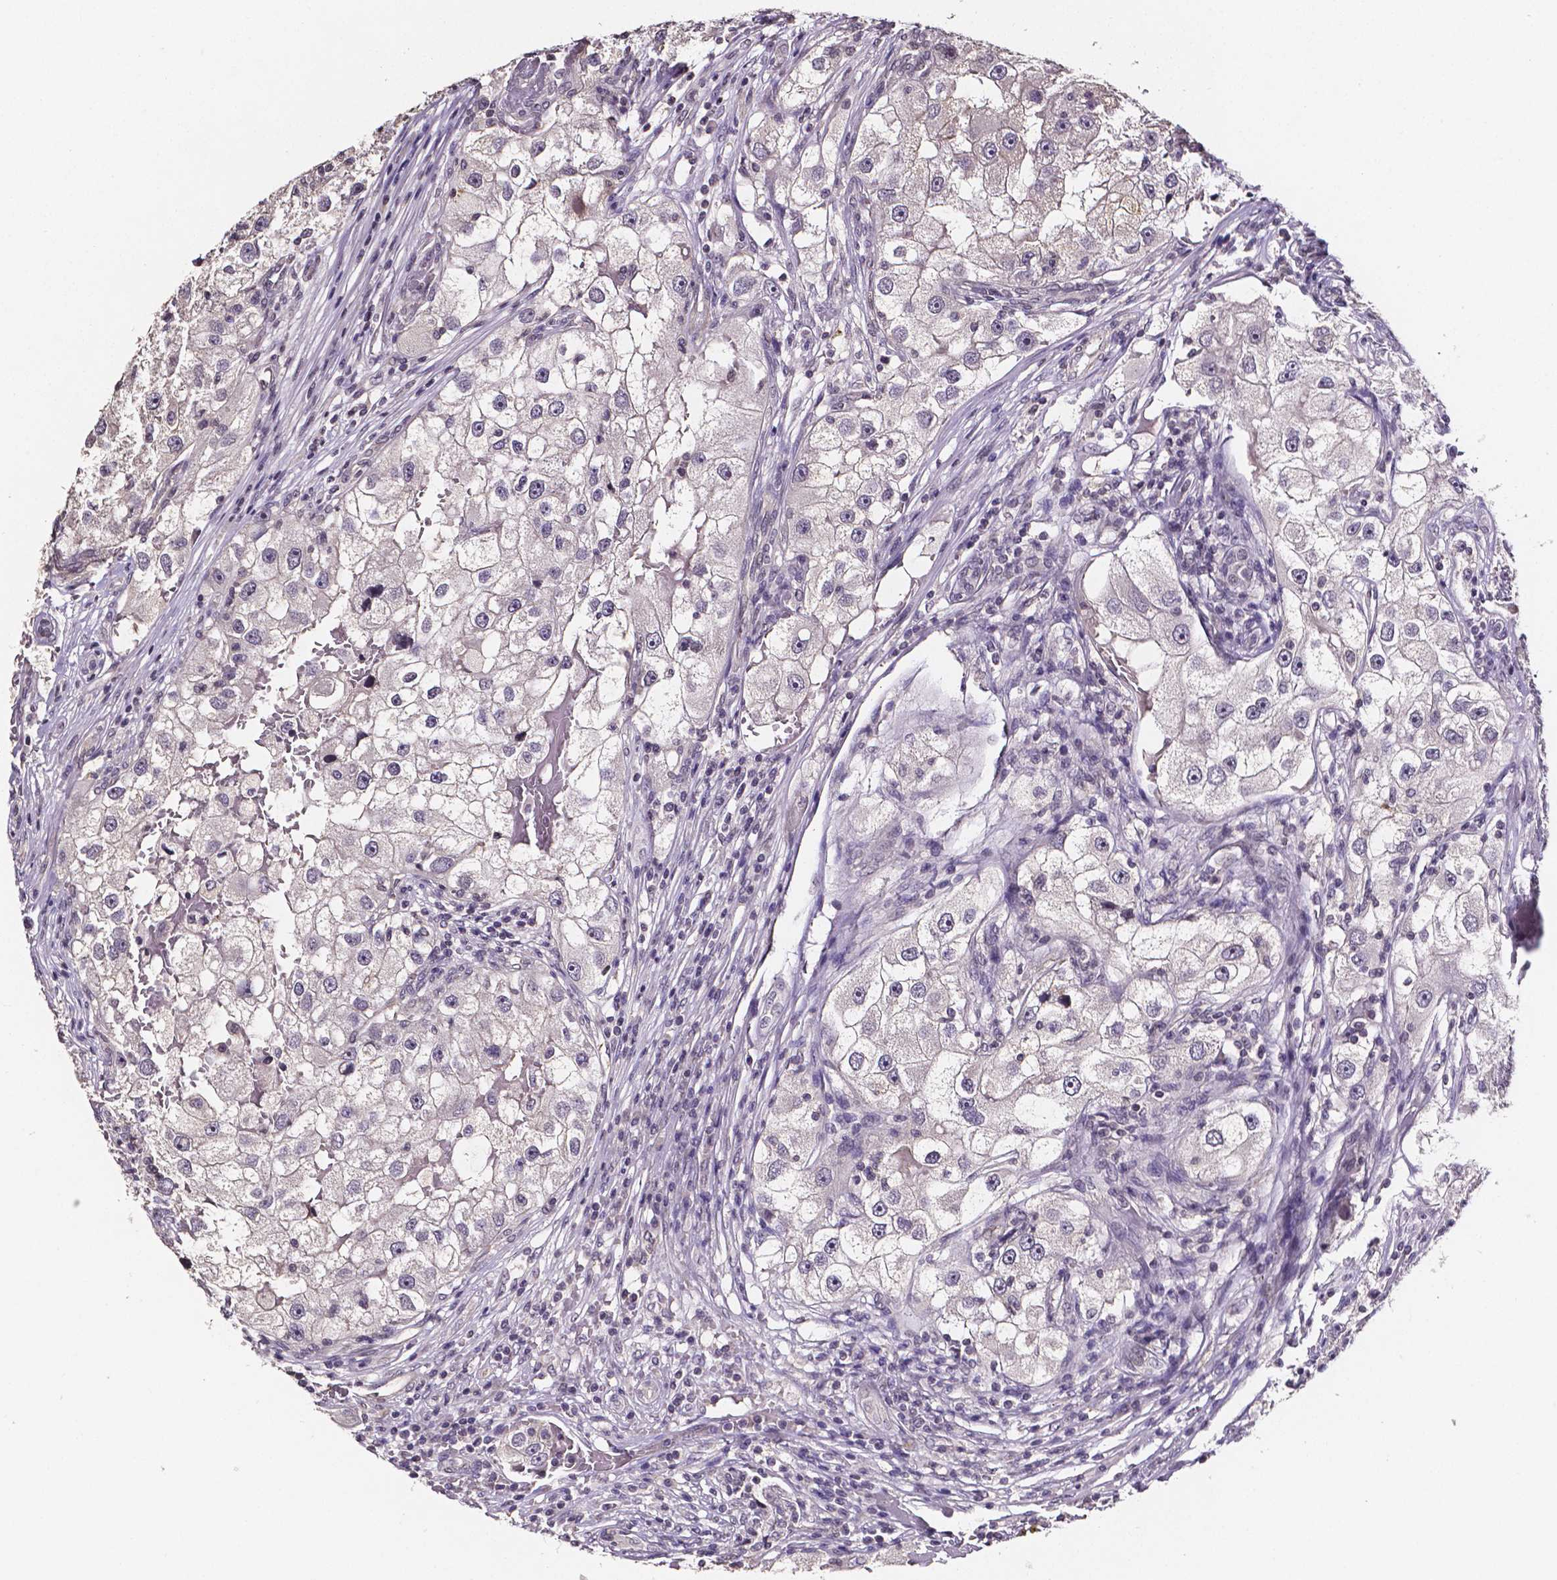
{"staining": {"intensity": "negative", "quantity": "none", "location": "none"}, "tissue": "renal cancer", "cell_type": "Tumor cells", "image_type": "cancer", "snomed": [{"axis": "morphology", "description": "Adenocarcinoma, NOS"}, {"axis": "topography", "description": "Kidney"}], "caption": "Tumor cells show no significant expression in renal adenocarcinoma.", "gene": "NRGN", "patient": {"sex": "male", "age": 63}}